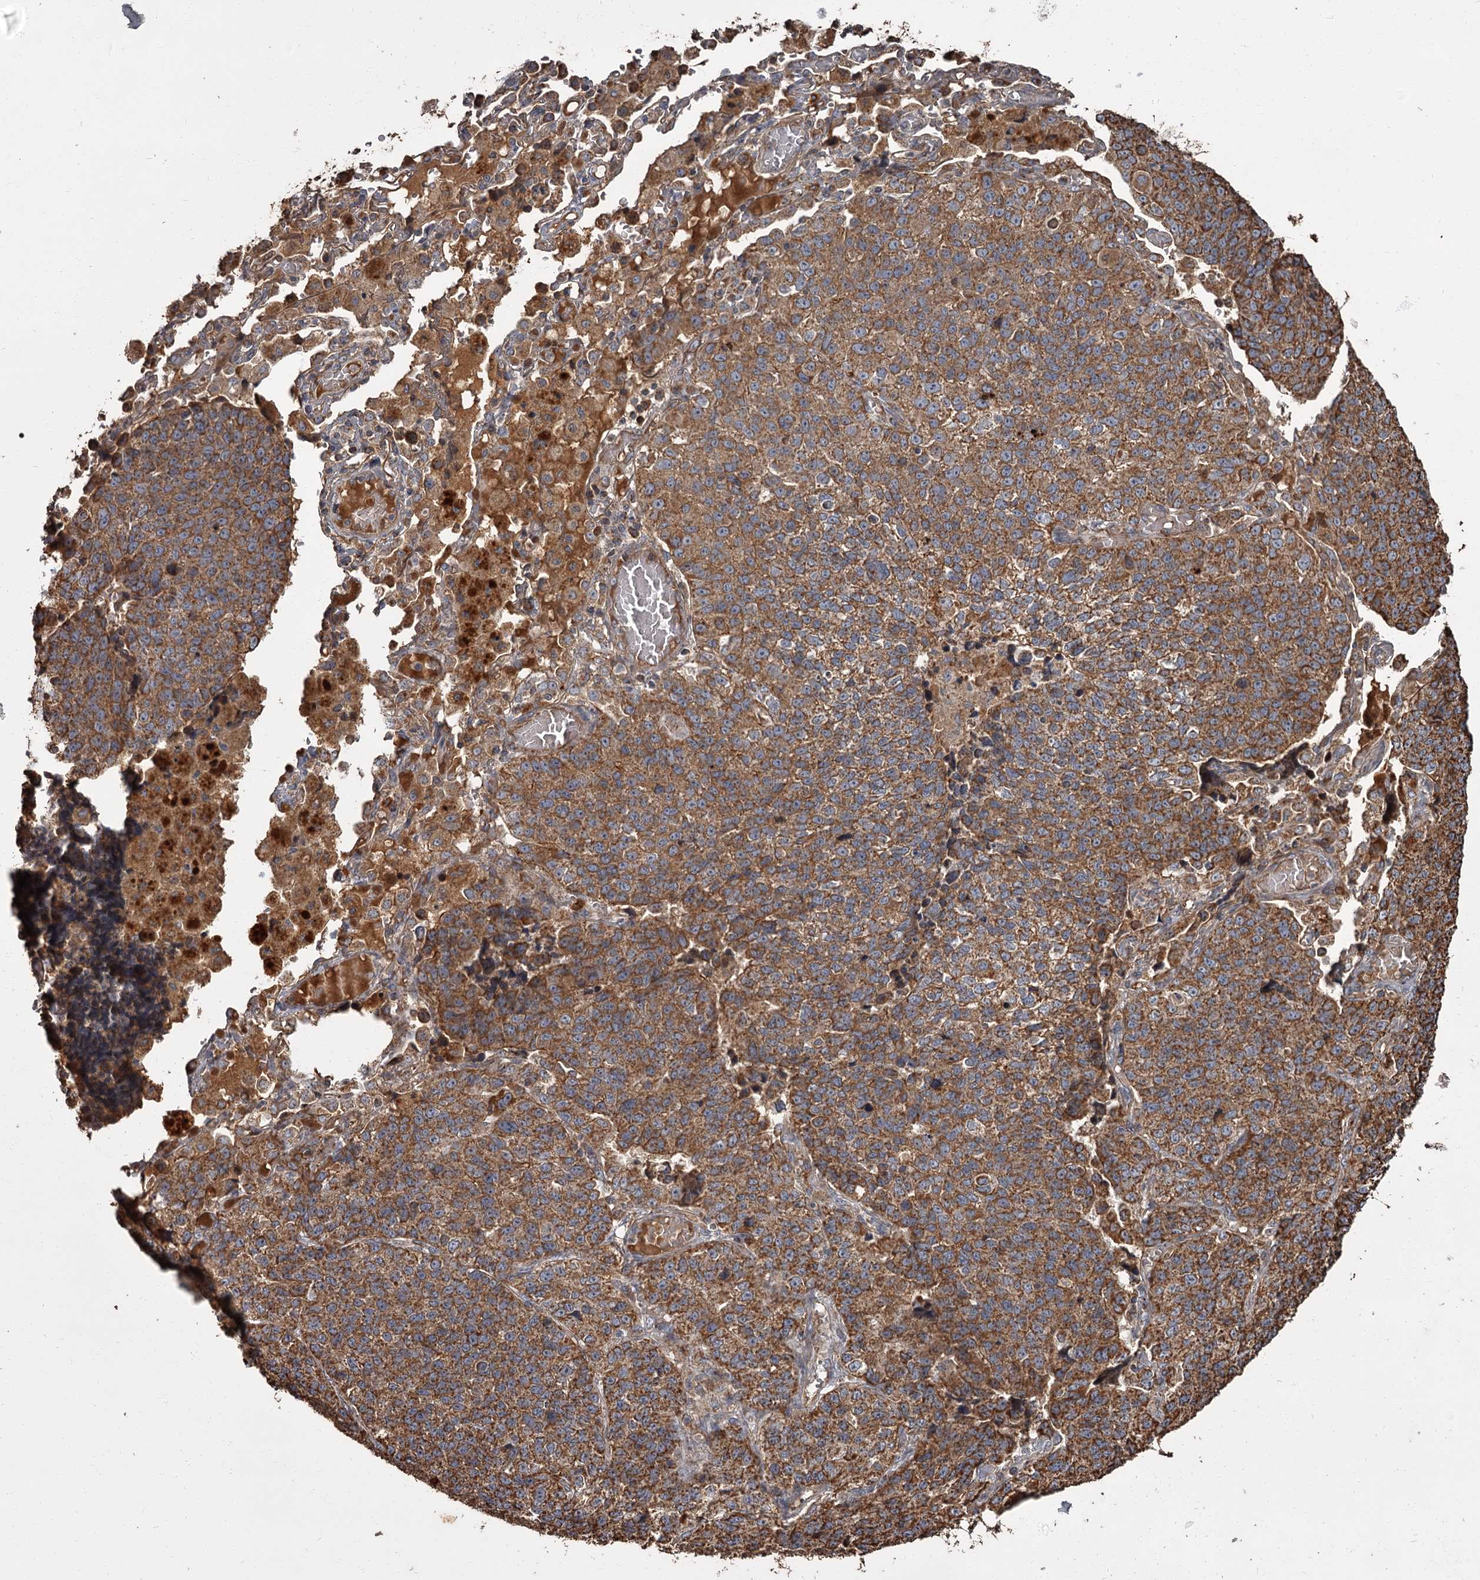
{"staining": {"intensity": "strong", "quantity": ">75%", "location": "cytoplasmic/membranous"}, "tissue": "lung cancer", "cell_type": "Tumor cells", "image_type": "cancer", "snomed": [{"axis": "morphology", "description": "Adenocarcinoma, NOS"}, {"axis": "topography", "description": "Lung"}], "caption": "Protein analysis of lung adenocarcinoma tissue reveals strong cytoplasmic/membranous expression in approximately >75% of tumor cells.", "gene": "THAP9", "patient": {"sex": "male", "age": 49}}